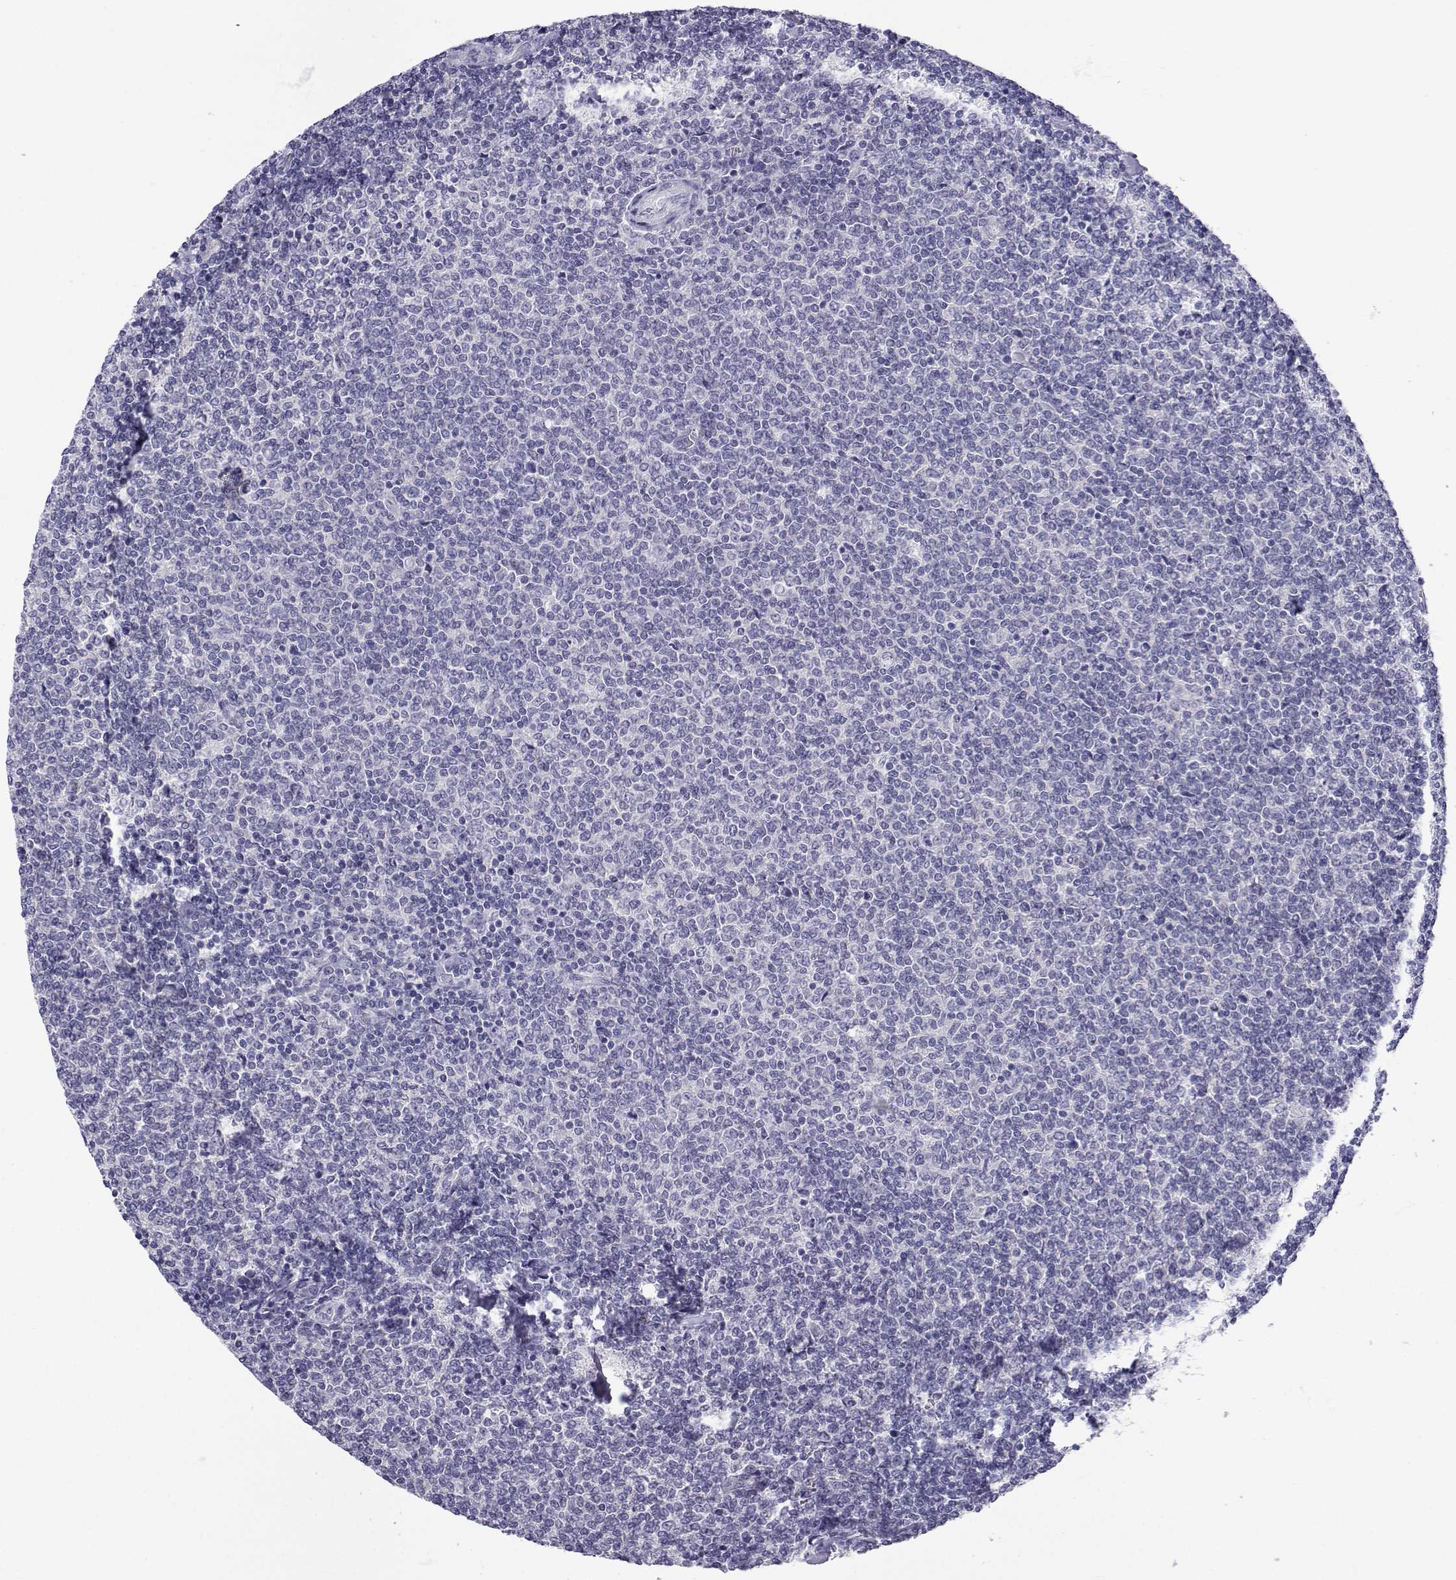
{"staining": {"intensity": "negative", "quantity": "none", "location": "none"}, "tissue": "lymphoma", "cell_type": "Tumor cells", "image_type": "cancer", "snomed": [{"axis": "morphology", "description": "Malignant lymphoma, non-Hodgkin's type, Low grade"}, {"axis": "topography", "description": "Lymph node"}], "caption": "Immunohistochemistry of human low-grade malignant lymphoma, non-Hodgkin's type reveals no positivity in tumor cells.", "gene": "SLC6A3", "patient": {"sex": "male", "age": 52}}